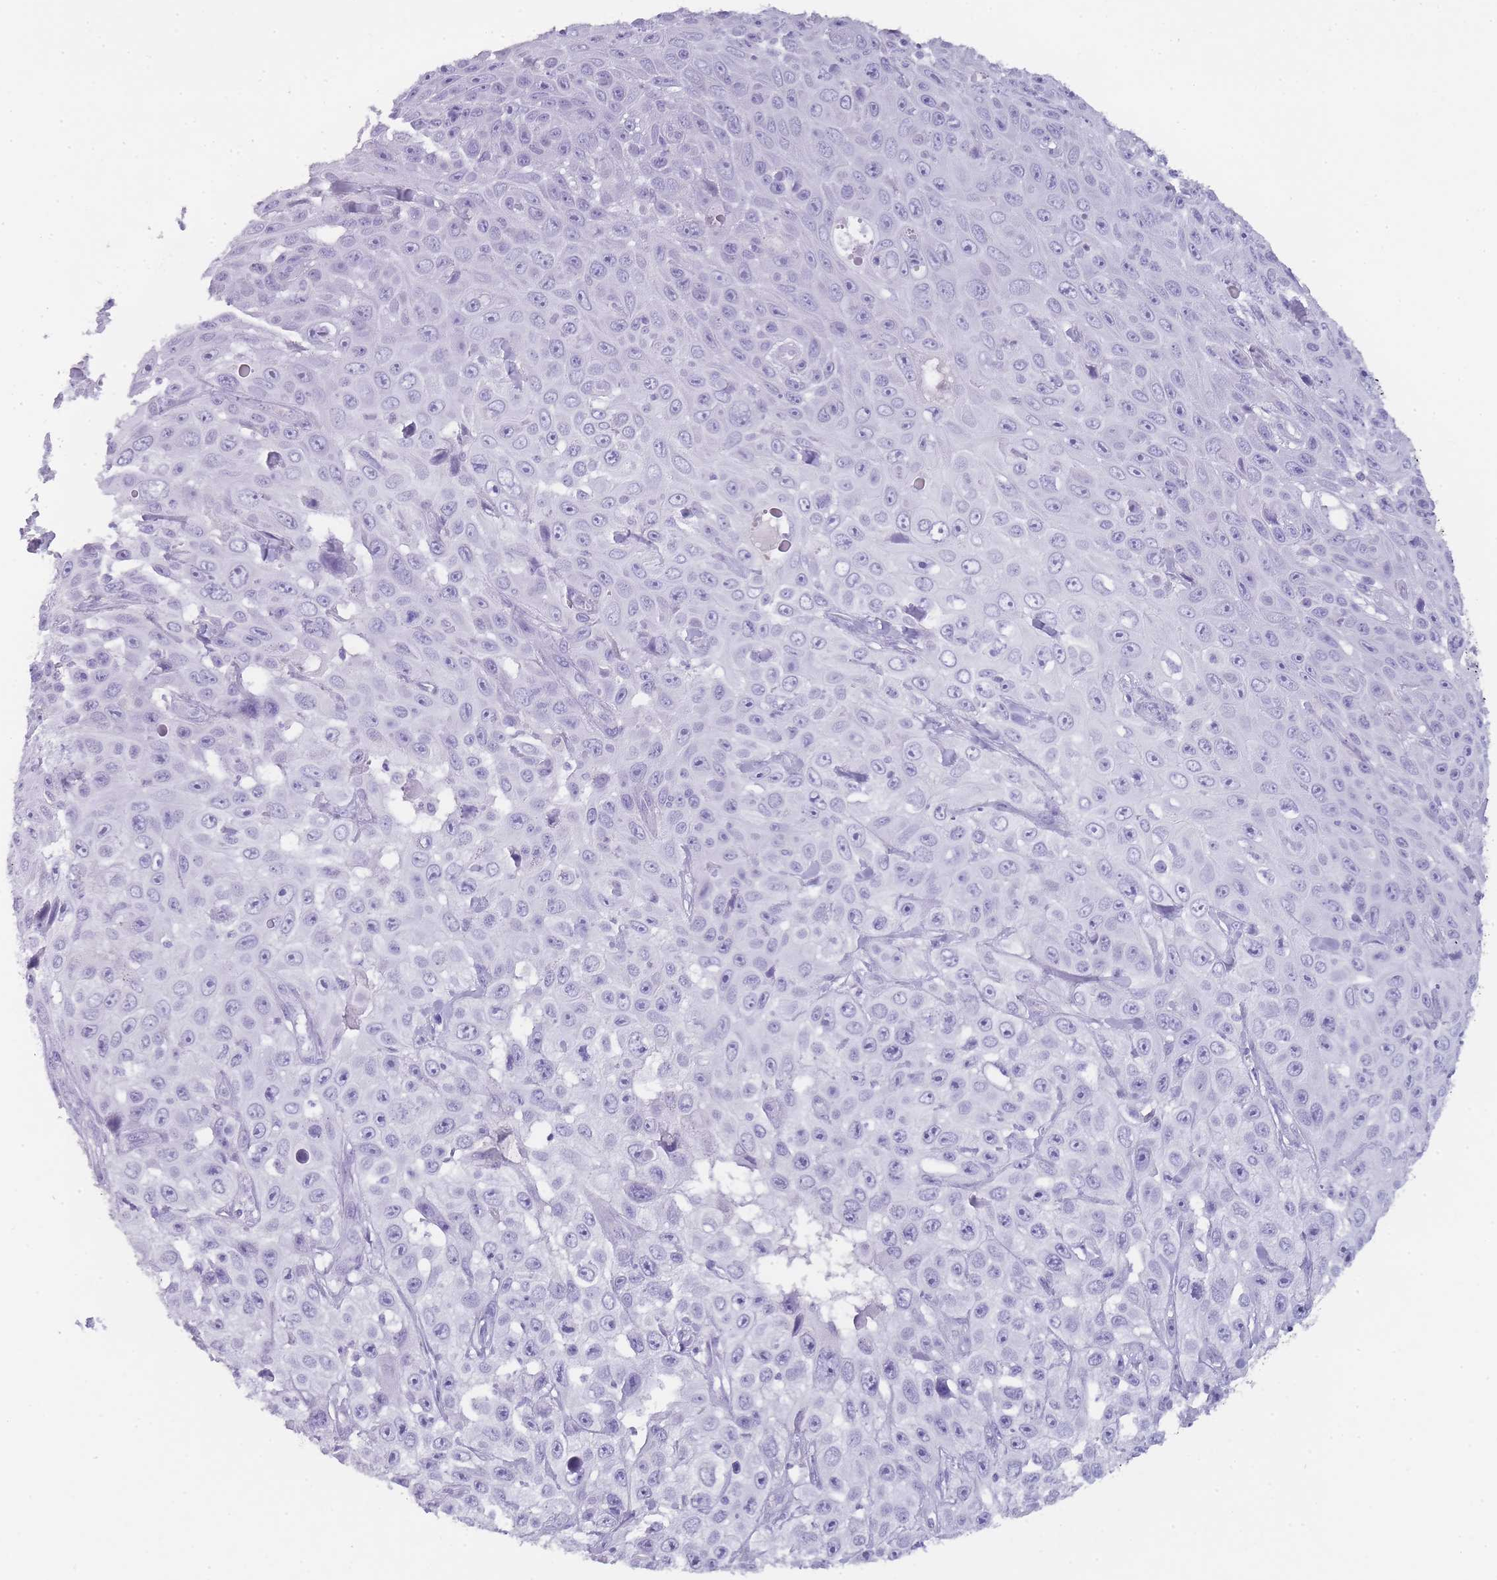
{"staining": {"intensity": "negative", "quantity": "none", "location": "none"}, "tissue": "skin cancer", "cell_type": "Tumor cells", "image_type": "cancer", "snomed": [{"axis": "morphology", "description": "Squamous cell carcinoma, NOS"}, {"axis": "topography", "description": "Skin"}], "caption": "This is an immunohistochemistry (IHC) image of human skin cancer (squamous cell carcinoma). There is no expression in tumor cells.", "gene": "TCP11", "patient": {"sex": "male", "age": 82}}